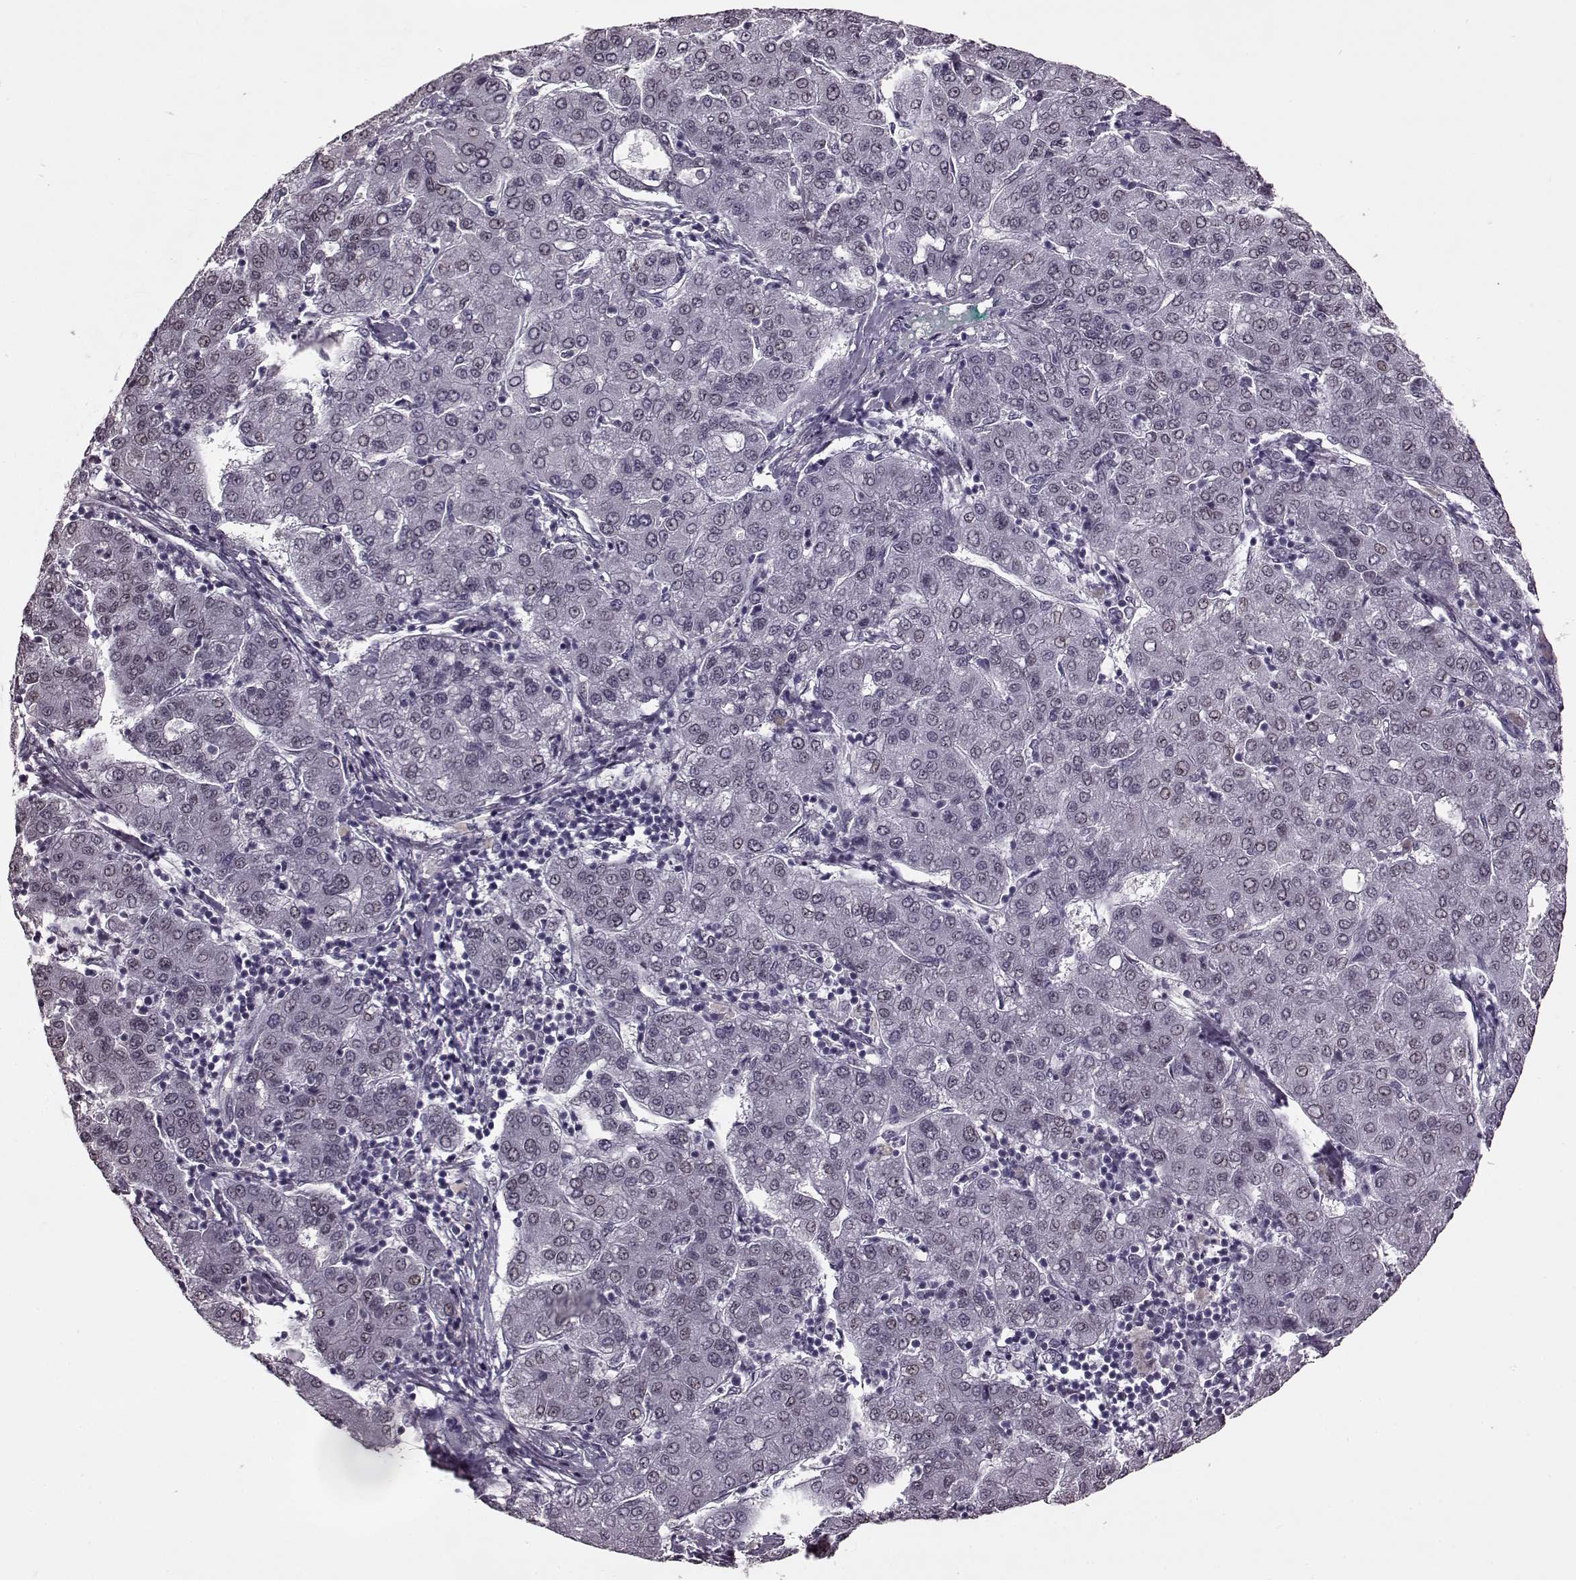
{"staining": {"intensity": "negative", "quantity": "none", "location": "none"}, "tissue": "liver cancer", "cell_type": "Tumor cells", "image_type": "cancer", "snomed": [{"axis": "morphology", "description": "Carcinoma, Hepatocellular, NOS"}, {"axis": "topography", "description": "Liver"}], "caption": "DAB immunohistochemical staining of human hepatocellular carcinoma (liver) displays no significant staining in tumor cells.", "gene": "STX1B", "patient": {"sex": "male", "age": 65}}